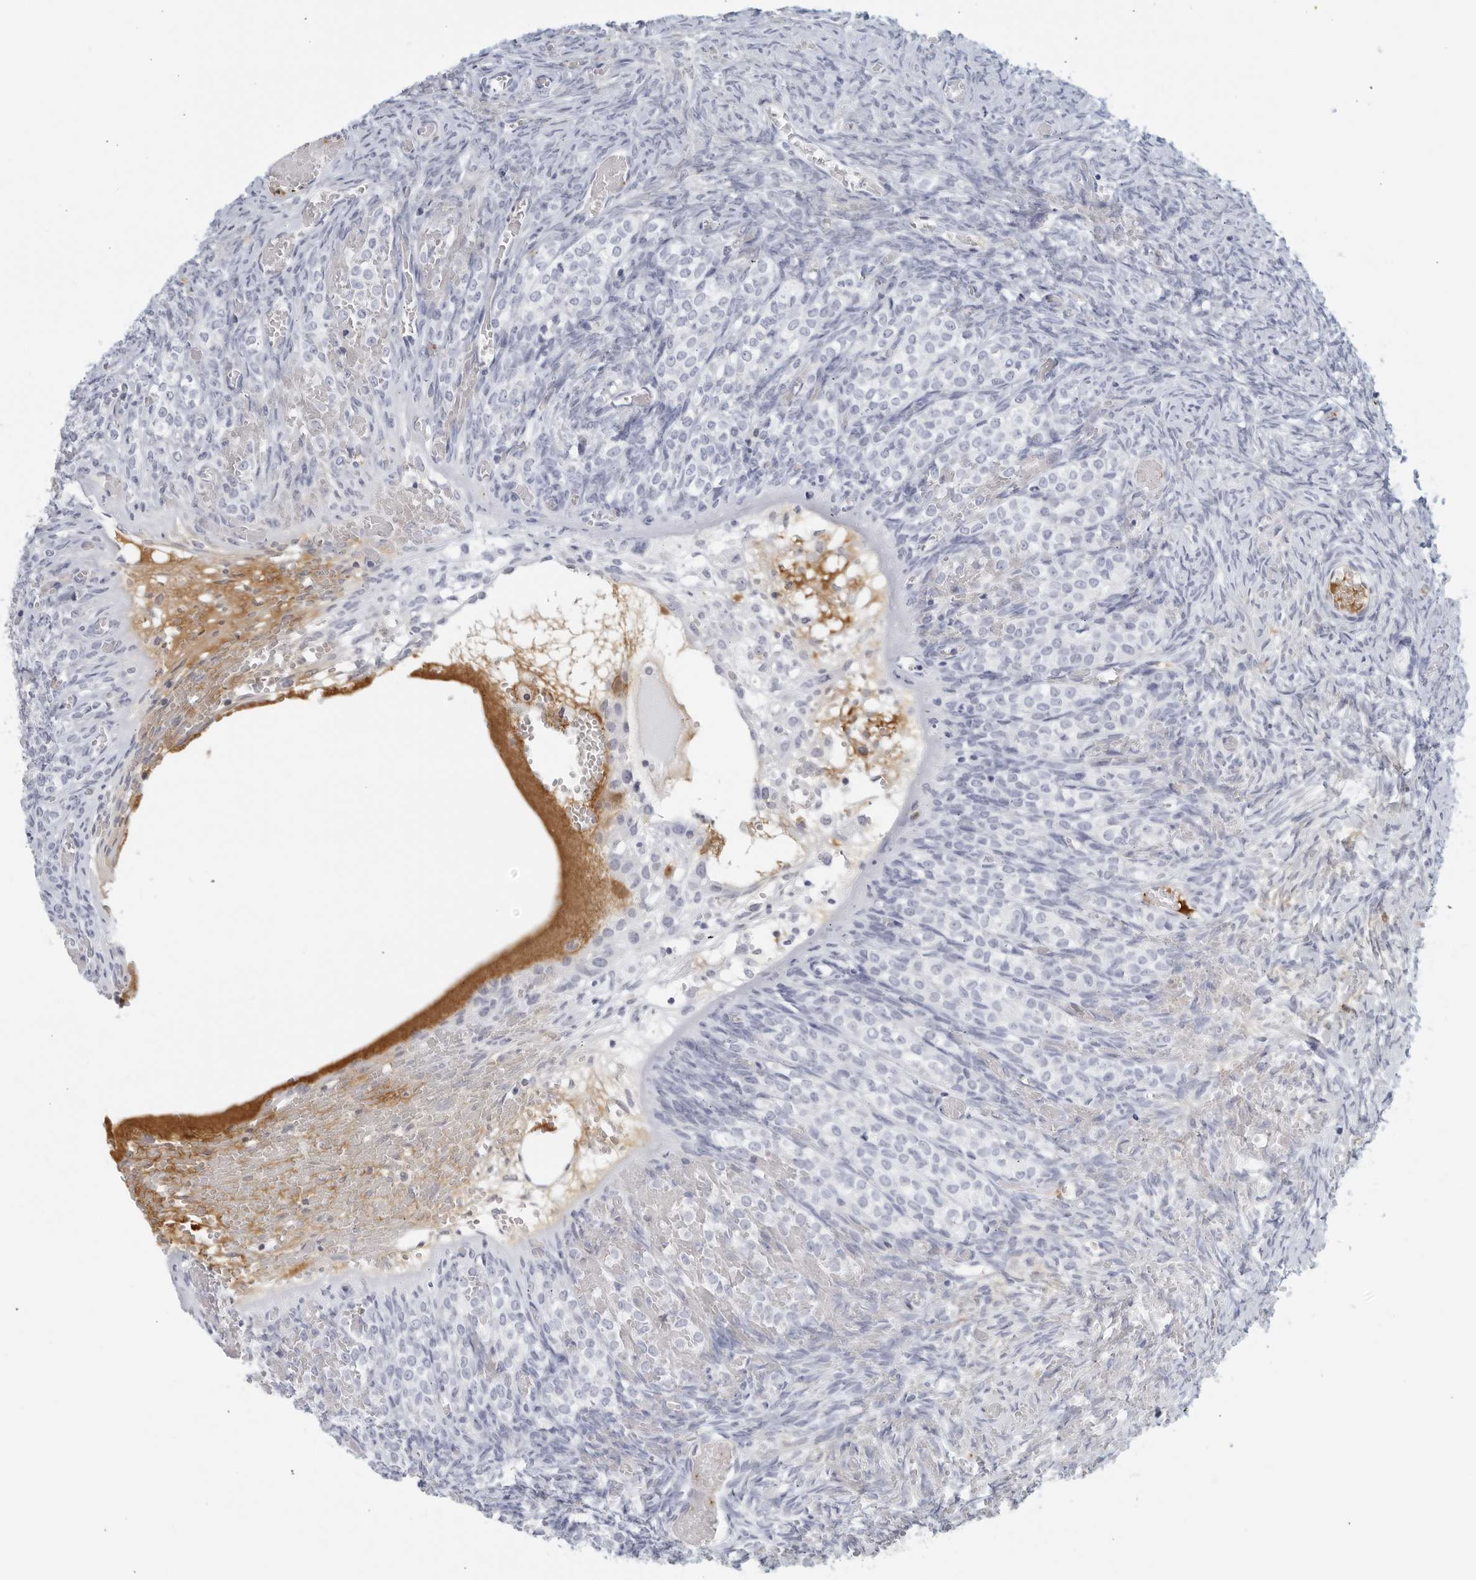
{"staining": {"intensity": "negative", "quantity": "none", "location": "none"}, "tissue": "ovary", "cell_type": "Ovarian stroma cells", "image_type": "normal", "snomed": [{"axis": "morphology", "description": "Adenocarcinoma, NOS"}, {"axis": "topography", "description": "Endometrium"}], "caption": "DAB (3,3'-diaminobenzidine) immunohistochemical staining of unremarkable human ovary demonstrates no significant positivity in ovarian stroma cells. (DAB immunohistochemistry visualized using brightfield microscopy, high magnification).", "gene": "FGG", "patient": {"sex": "female", "age": 32}}